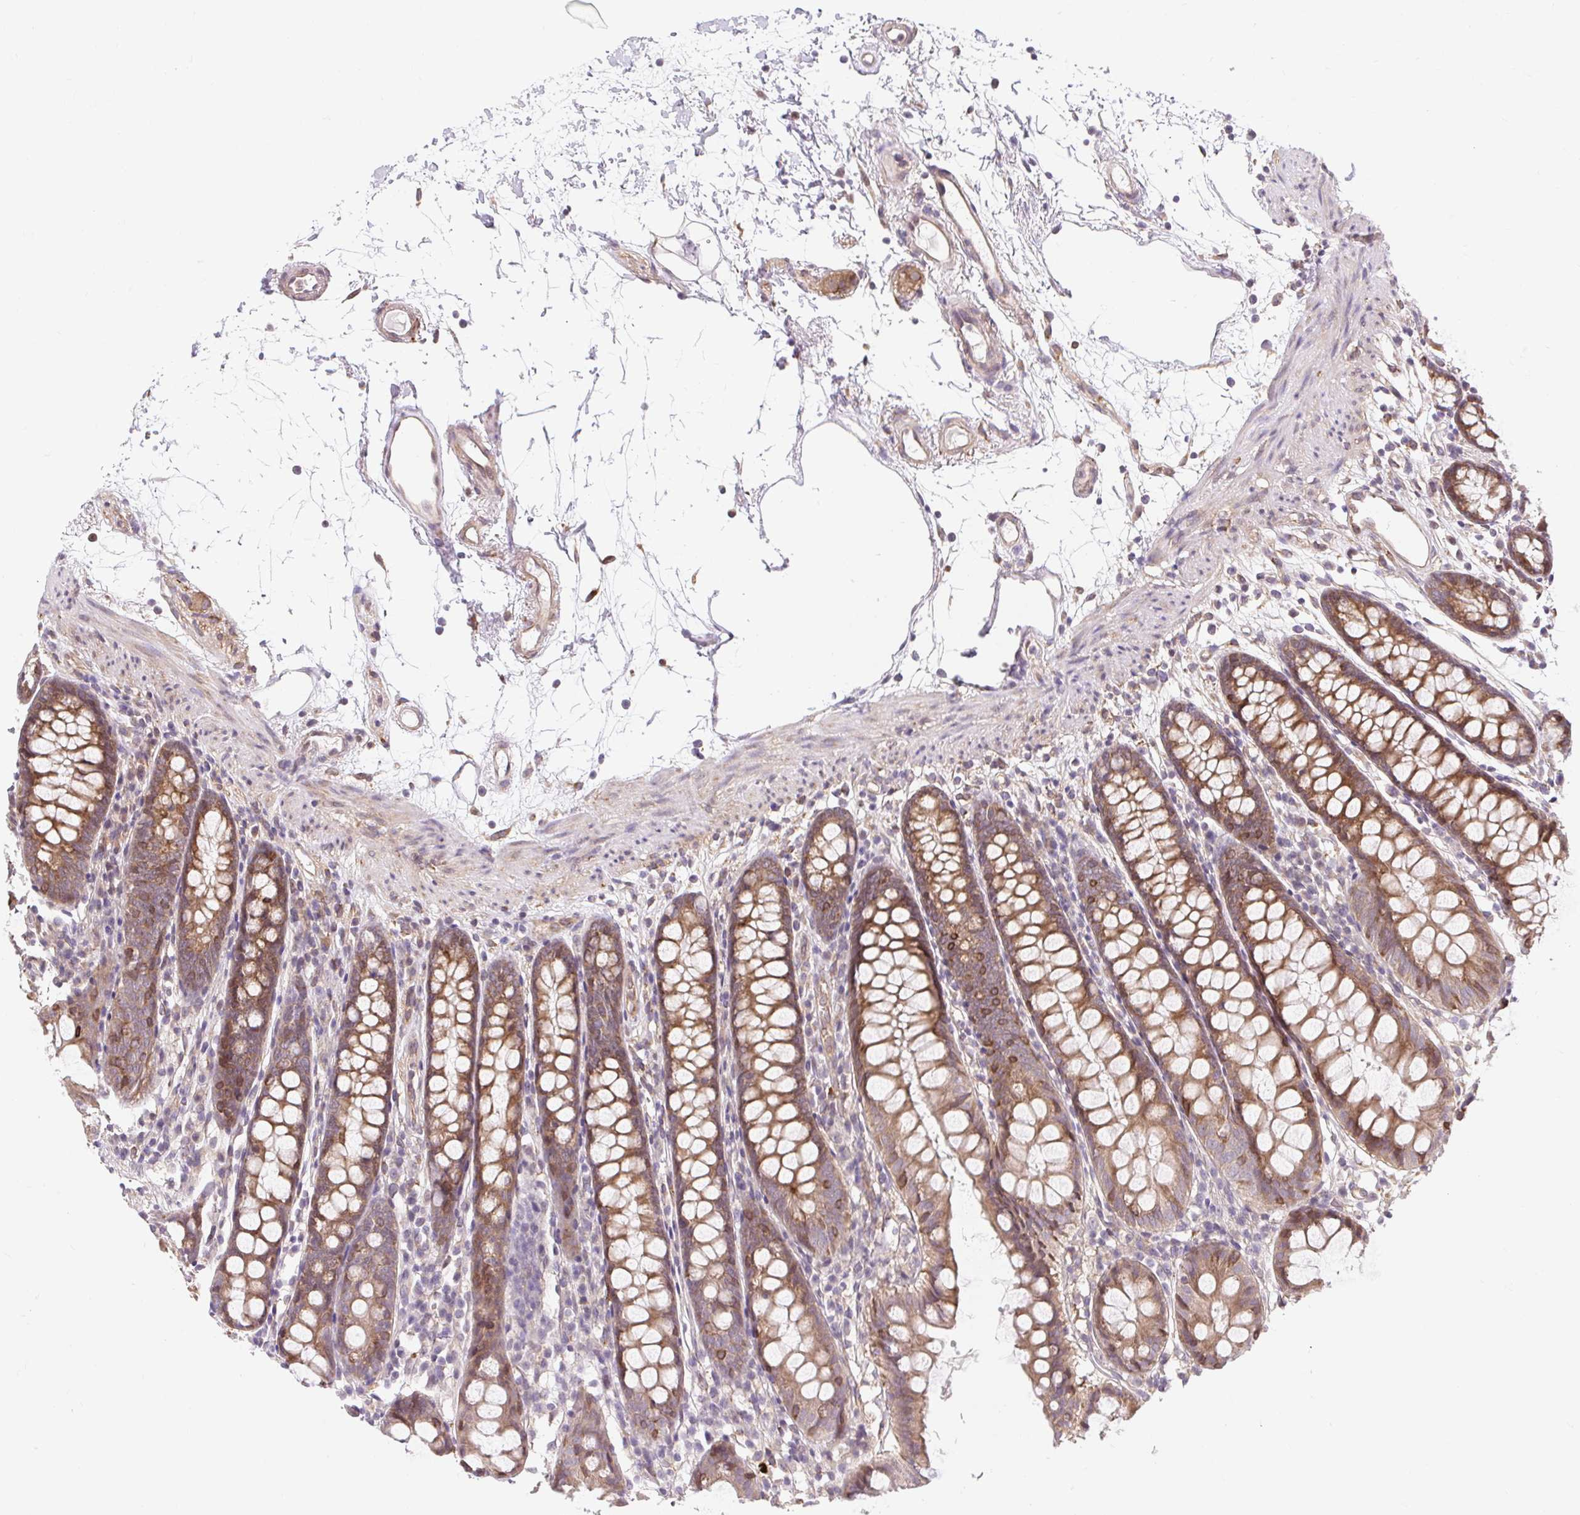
{"staining": {"intensity": "weak", "quantity": ">75%", "location": "cytoplasmic/membranous"}, "tissue": "colon", "cell_type": "Endothelial cells", "image_type": "normal", "snomed": [{"axis": "morphology", "description": "Normal tissue, NOS"}, {"axis": "topography", "description": "Colon"}], "caption": "The immunohistochemical stain shows weak cytoplasmic/membranous positivity in endothelial cells of benign colon.", "gene": "LYPD5", "patient": {"sex": "female", "age": 84}}